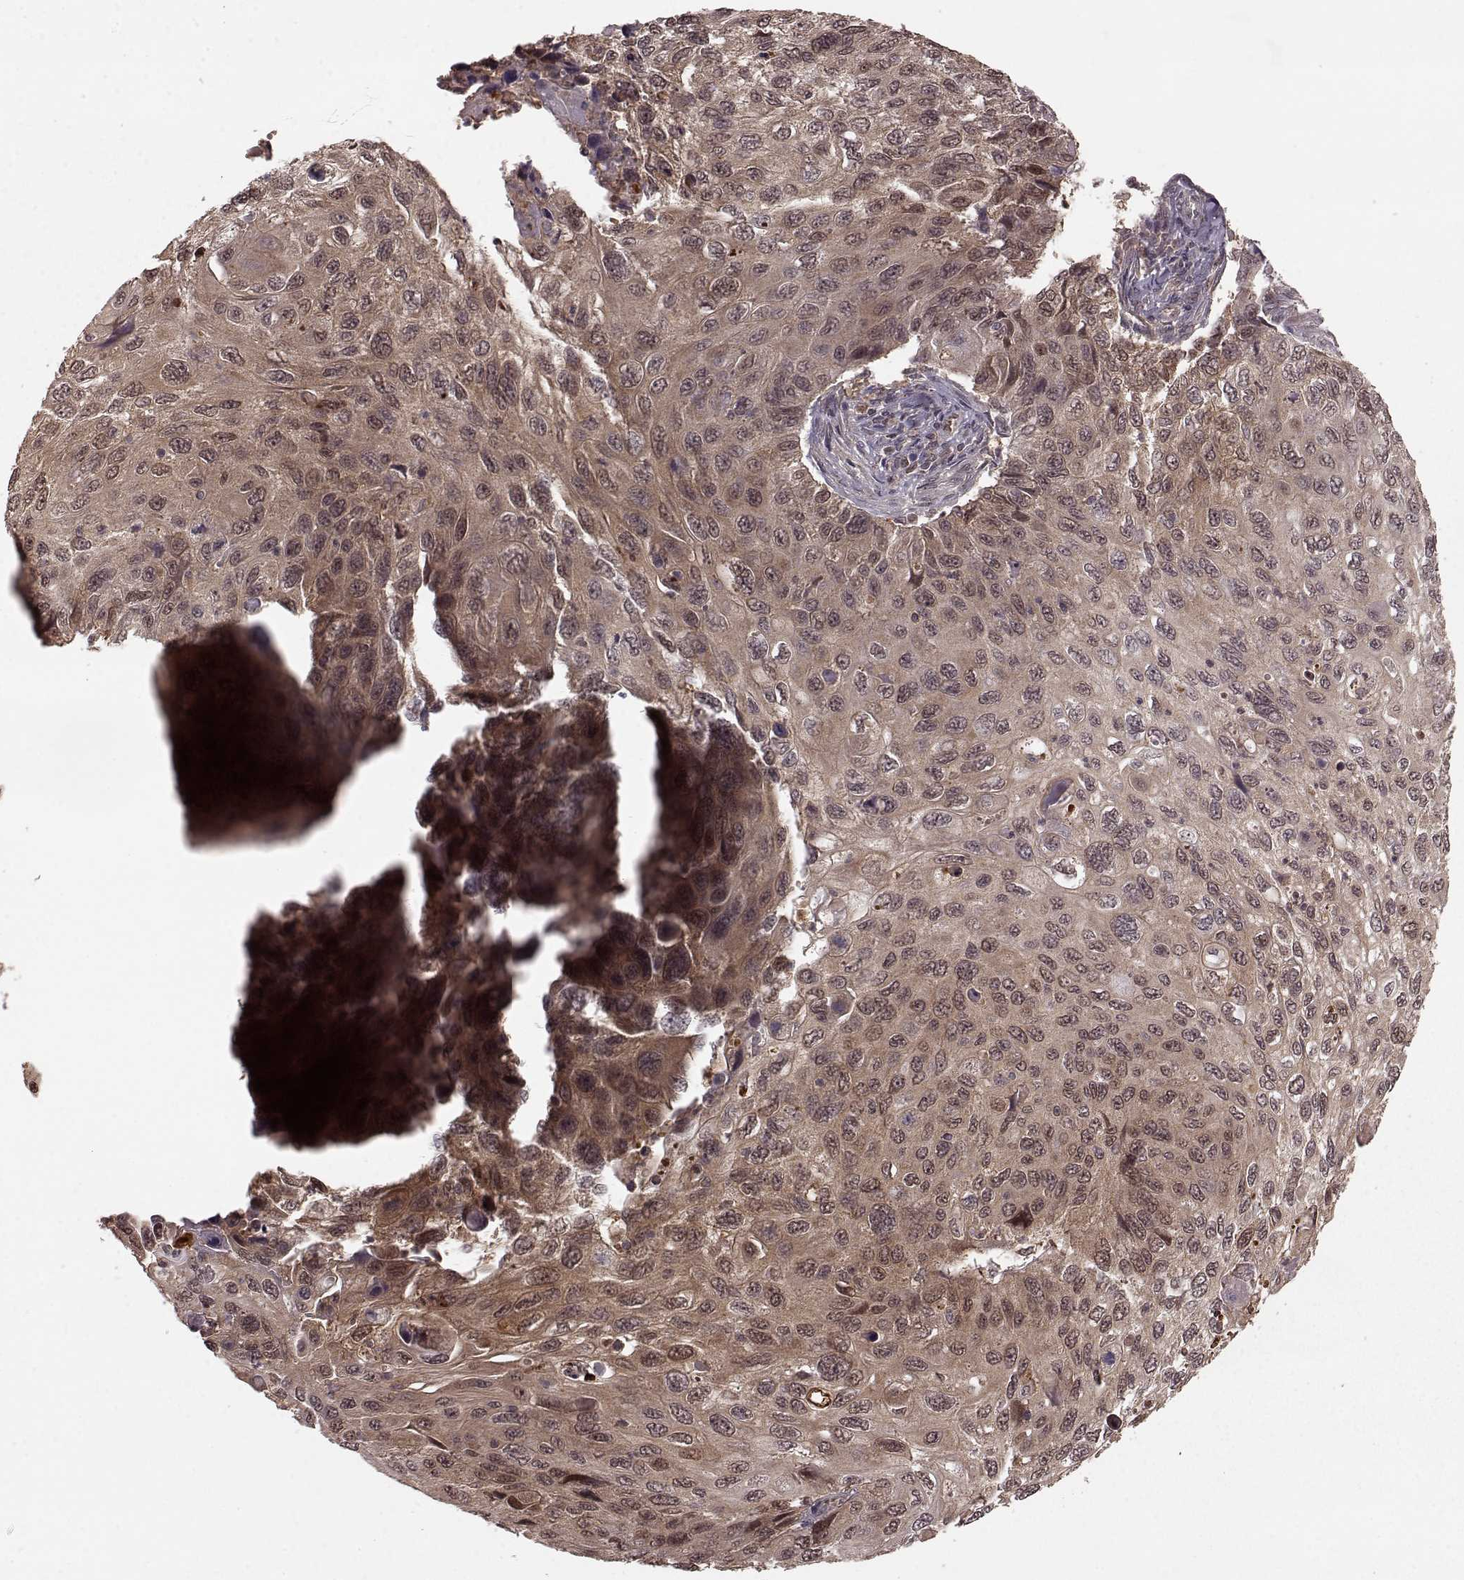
{"staining": {"intensity": "weak", "quantity": ">75%", "location": "cytoplasmic/membranous,nuclear"}, "tissue": "cervical cancer", "cell_type": "Tumor cells", "image_type": "cancer", "snomed": [{"axis": "morphology", "description": "Squamous cell carcinoma, NOS"}, {"axis": "topography", "description": "Cervix"}], "caption": "Protein staining demonstrates weak cytoplasmic/membranous and nuclear staining in approximately >75% of tumor cells in cervical cancer (squamous cell carcinoma).", "gene": "GSS", "patient": {"sex": "female", "age": 70}}